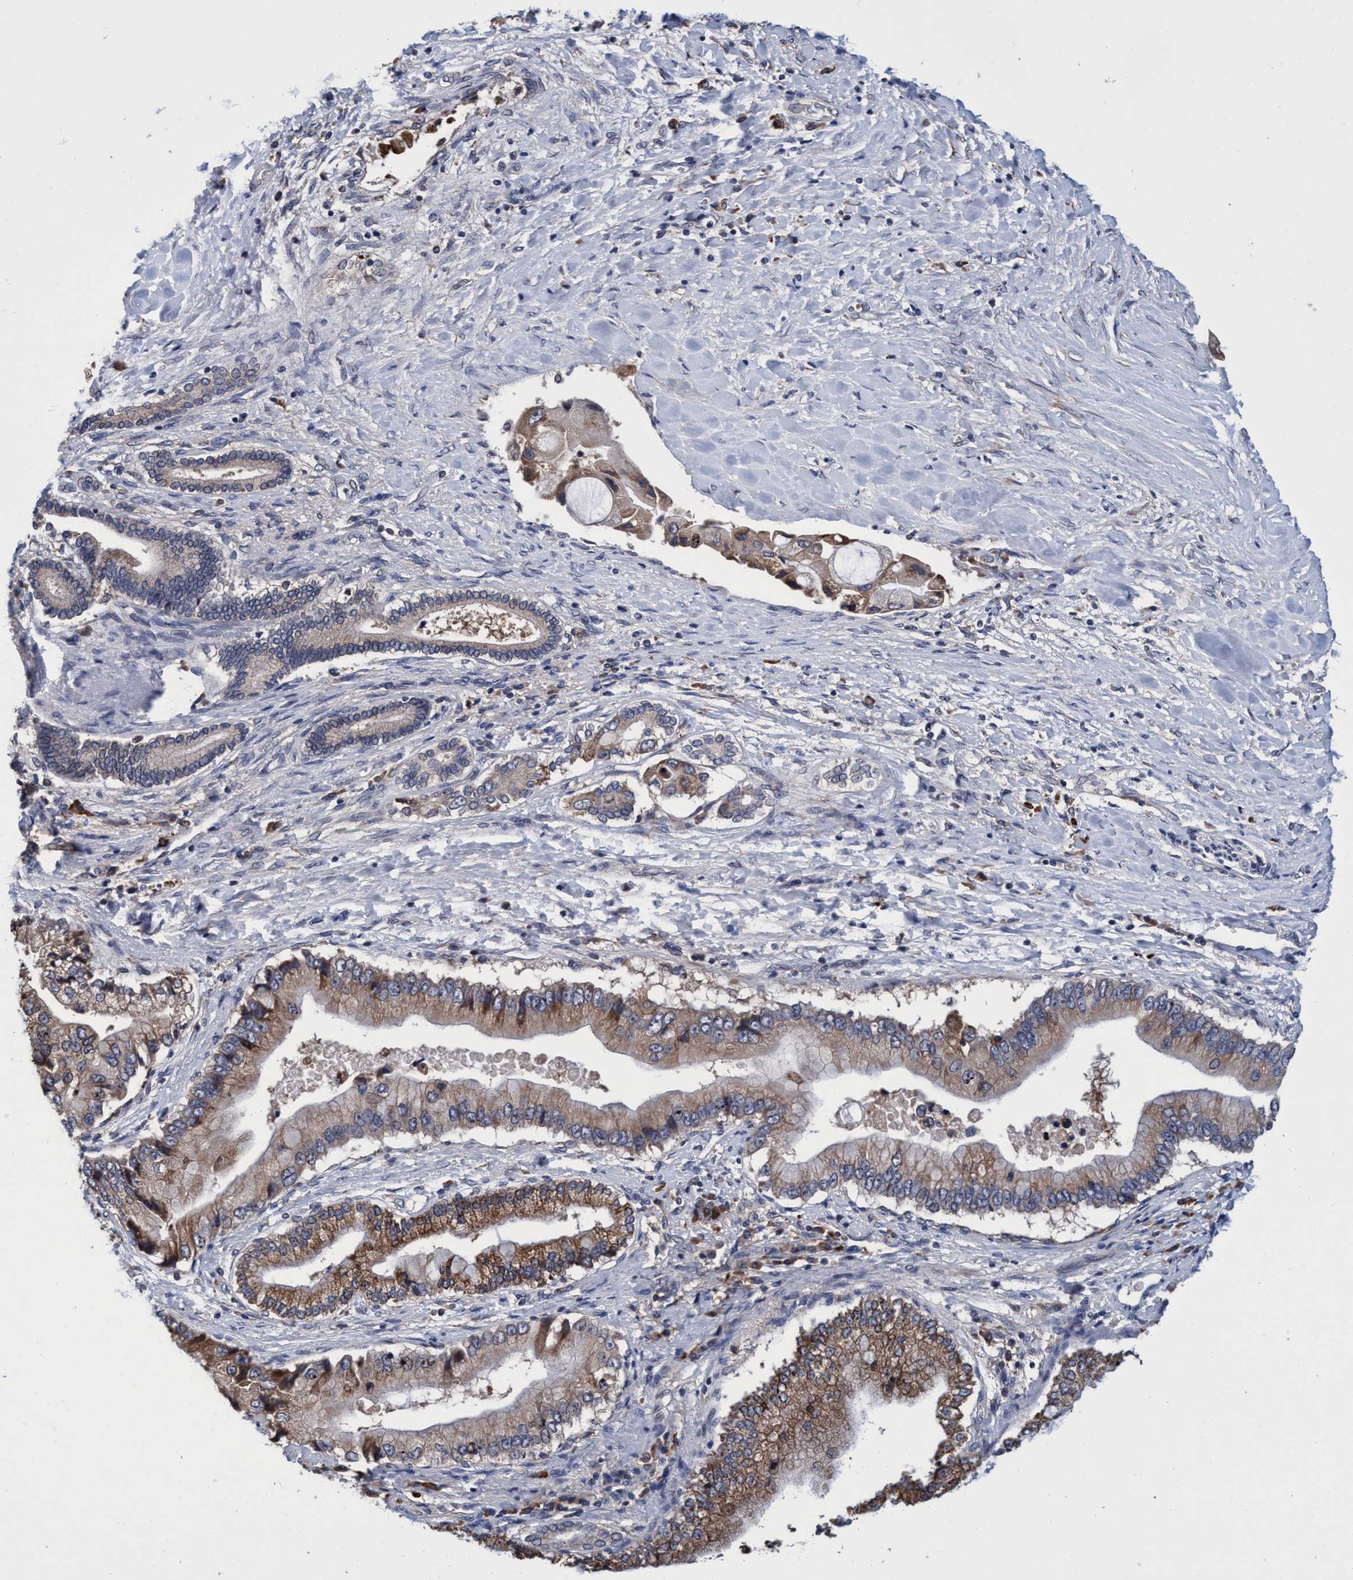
{"staining": {"intensity": "moderate", "quantity": "<25%", "location": "cytoplasmic/membranous"}, "tissue": "liver cancer", "cell_type": "Tumor cells", "image_type": "cancer", "snomed": [{"axis": "morphology", "description": "Cholangiocarcinoma"}, {"axis": "topography", "description": "Liver"}], "caption": "A brown stain shows moderate cytoplasmic/membranous positivity of a protein in cholangiocarcinoma (liver) tumor cells.", "gene": "CALCOCO2", "patient": {"sex": "male", "age": 50}}